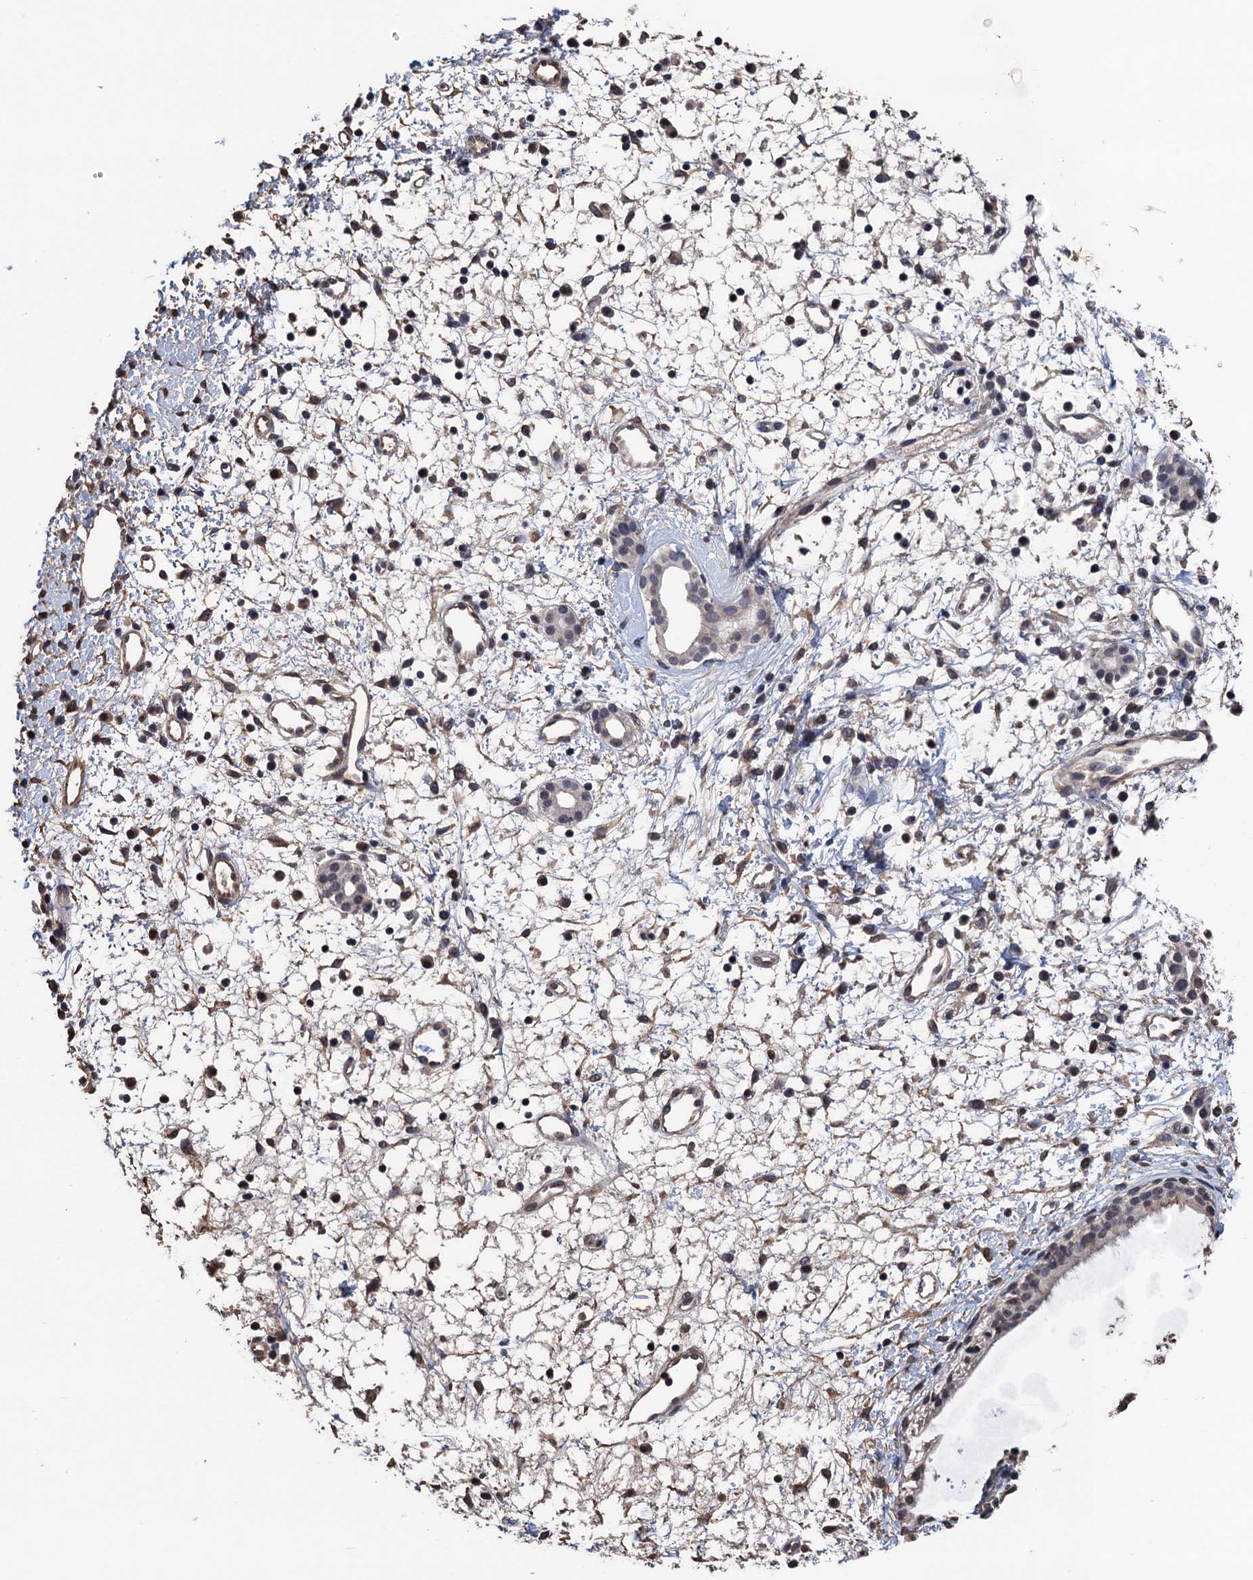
{"staining": {"intensity": "moderate", "quantity": "25%-75%", "location": "cytoplasmic/membranous"}, "tissue": "nasopharynx", "cell_type": "Respiratory epithelial cells", "image_type": "normal", "snomed": [{"axis": "morphology", "description": "Normal tissue, NOS"}, {"axis": "topography", "description": "Nasopharynx"}], "caption": "Immunohistochemical staining of unremarkable nasopharynx exhibits 25%-75% levels of moderate cytoplasmic/membranous protein staining in about 25%-75% of respiratory epithelial cells.", "gene": "ART5", "patient": {"sex": "male", "age": 22}}